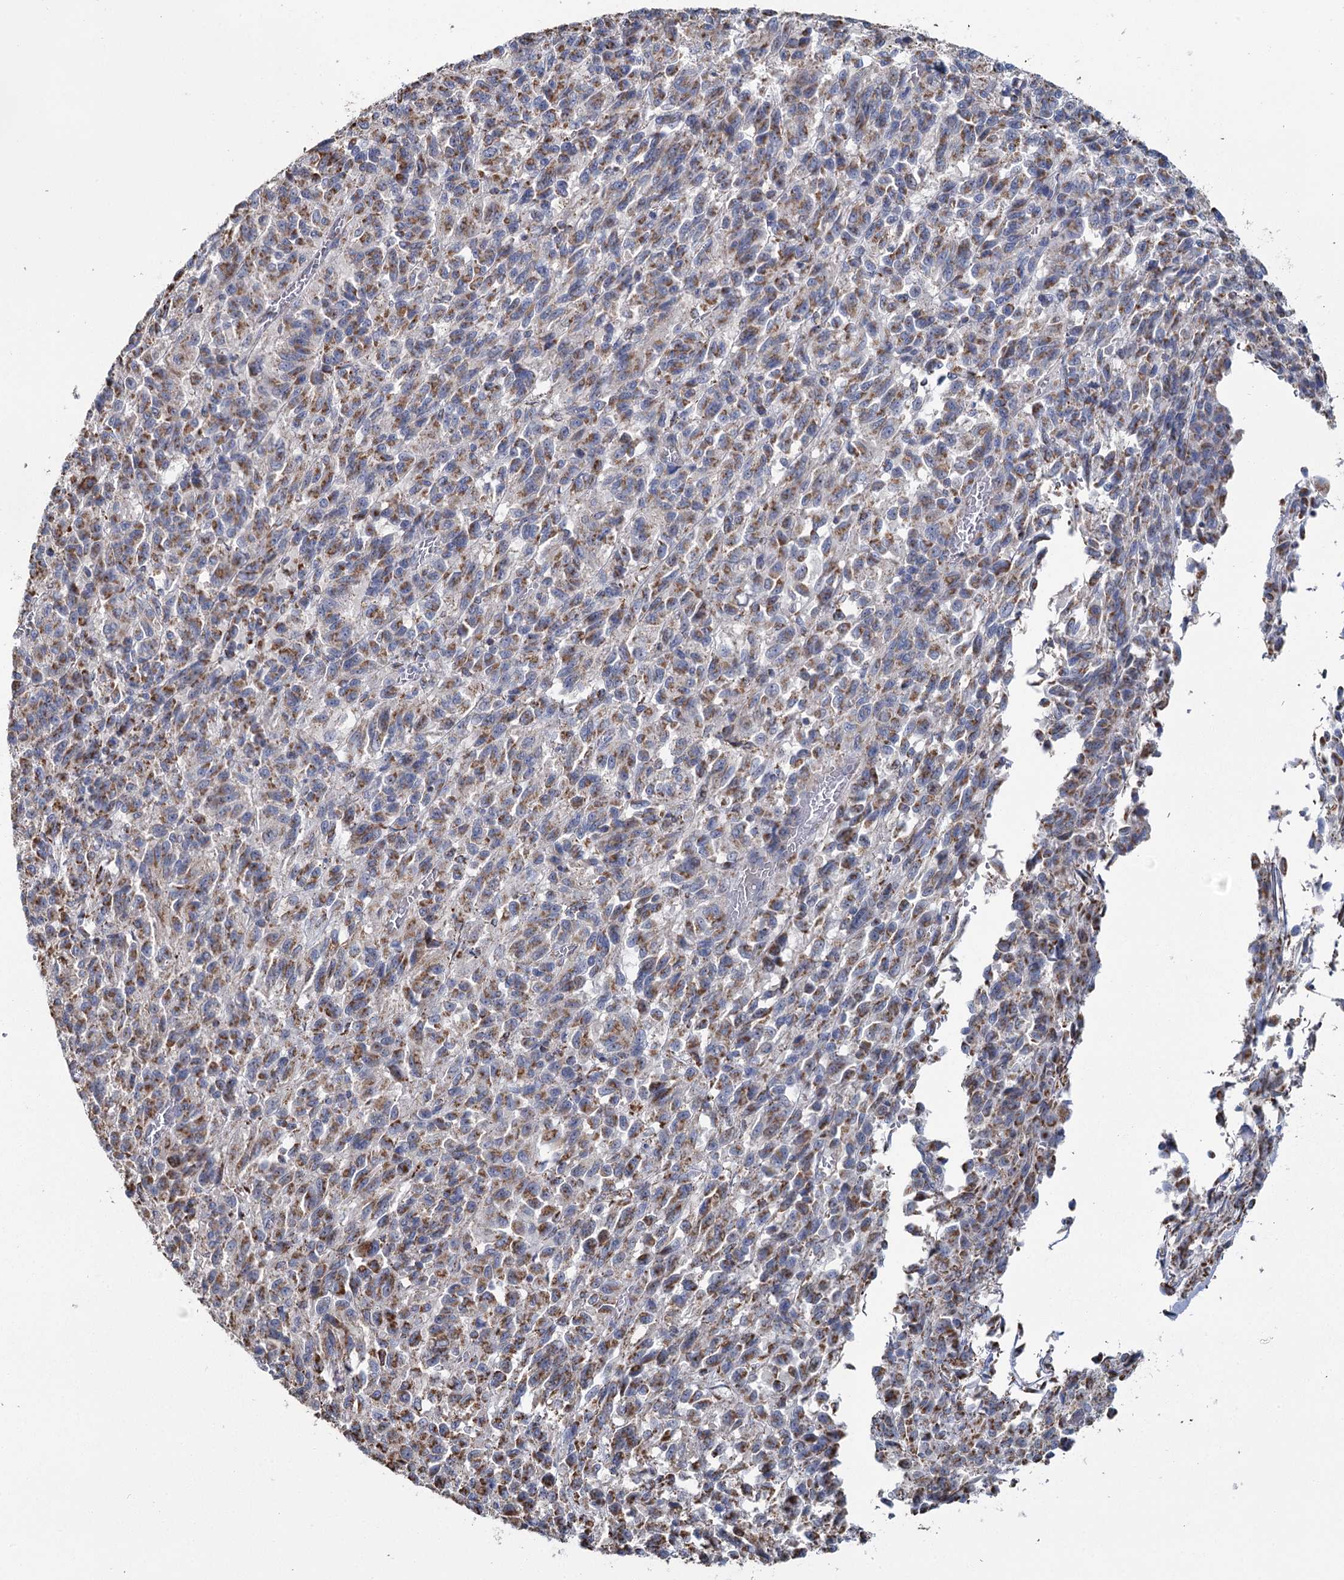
{"staining": {"intensity": "moderate", "quantity": "25%-75%", "location": "cytoplasmic/membranous"}, "tissue": "melanoma", "cell_type": "Tumor cells", "image_type": "cancer", "snomed": [{"axis": "morphology", "description": "Malignant melanoma, Metastatic site"}, {"axis": "topography", "description": "Lung"}], "caption": "High-power microscopy captured an immunohistochemistry (IHC) photomicrograph of melanoma, revealing moderate cytoplasmic/membranous expression in approximately 25%-75% of tumor cells.", "gene": "MRPL44", "patient": {"sex": "male", "age": 64}}